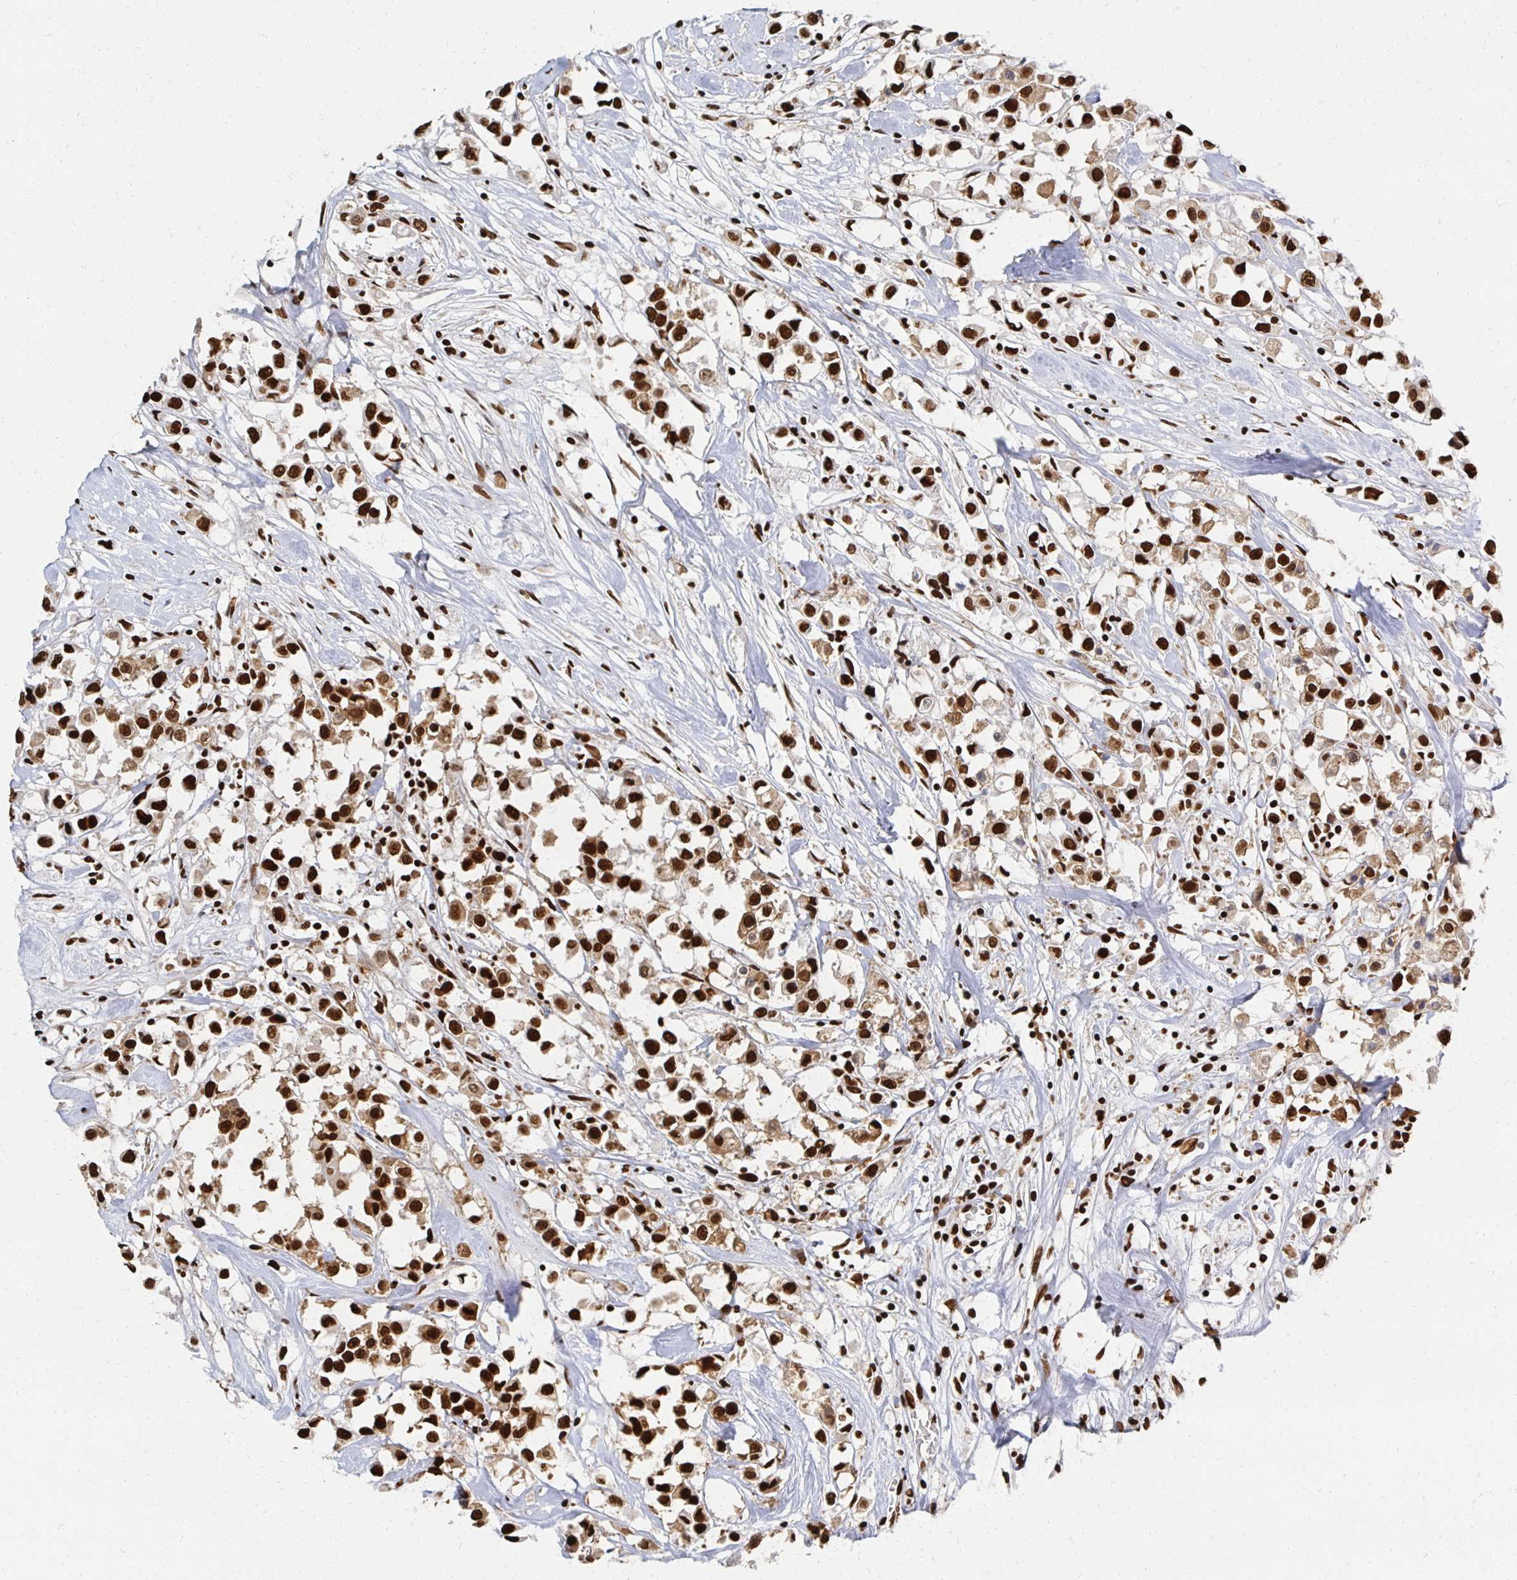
{"staining": {"intensity": "strong", "quantity": ">75%", "location": "nuclear"}, "tissue": "breast cancer", "cell_type": "Tumor cells", "image_type": "cancer", "snomed": [{"axis": "morphology", "description": "Duct carcinoma"}, {"axis": "topography", "description": "Breast"}], "caption": "Protein staining reveals strong nuclear expression in about >75% of tumor cells in breast cancer.", "gene": "RBBP7", "patient": {"sex": "female", "age": 61}}